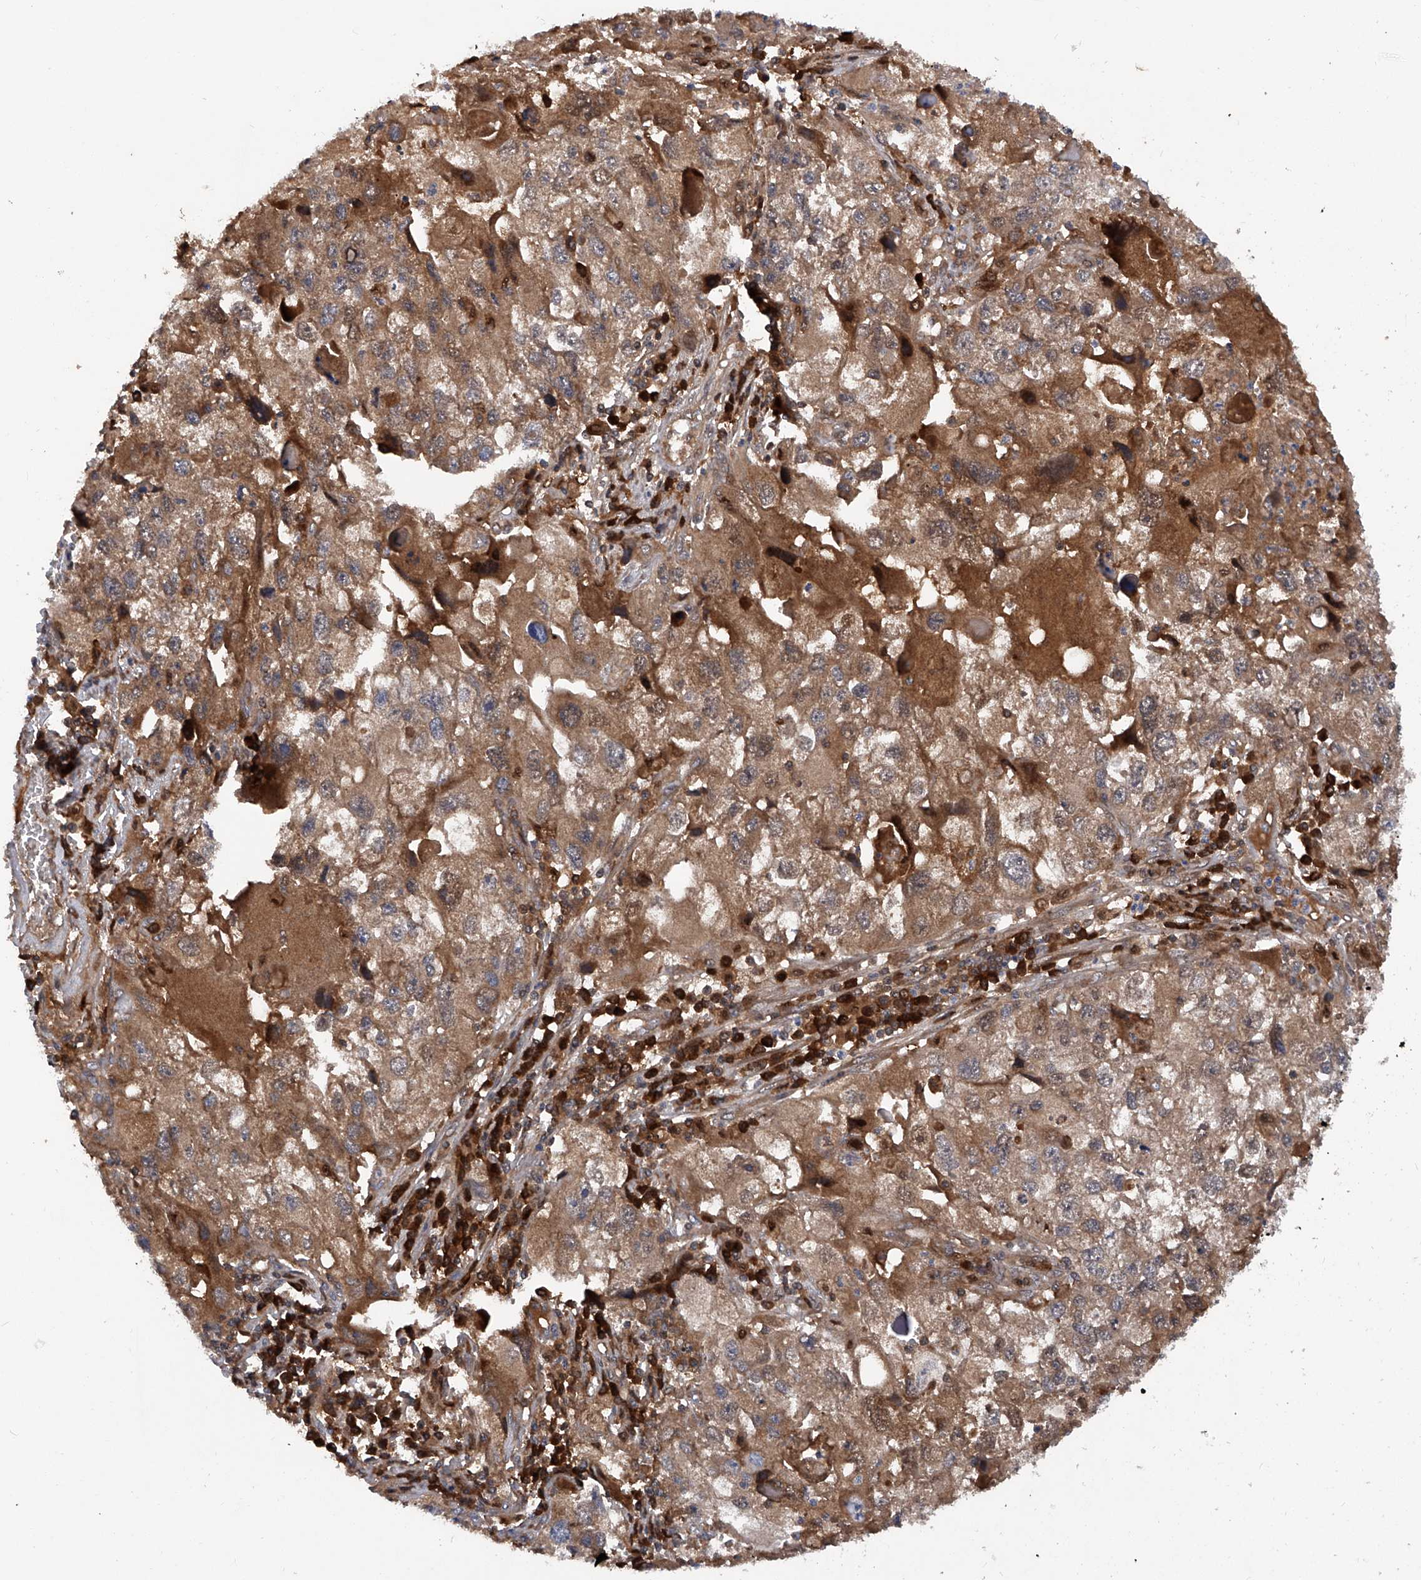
{"staining": {"intensity": "moderate", "quantity": ">75%", "location": "cytoplasmic/membranous"}, "tissue": "endometrial cancer", "cell_type": "Tumor cells", "image_type": "cancer", "snomed": [{"axis": "morphology", "description": "Adenocarcinoma, NOS"}, {"axis": "topography", "description": "Endometrium"}], "caption": "Brown immunohistochemical staining in human adenocarcinoma (endometrial) displays moderate cytoplasmic/membranous staining in about >75% of tumor cells.", "gene": "ASCC3", "patient": {"sex": "female", "age": 49}}